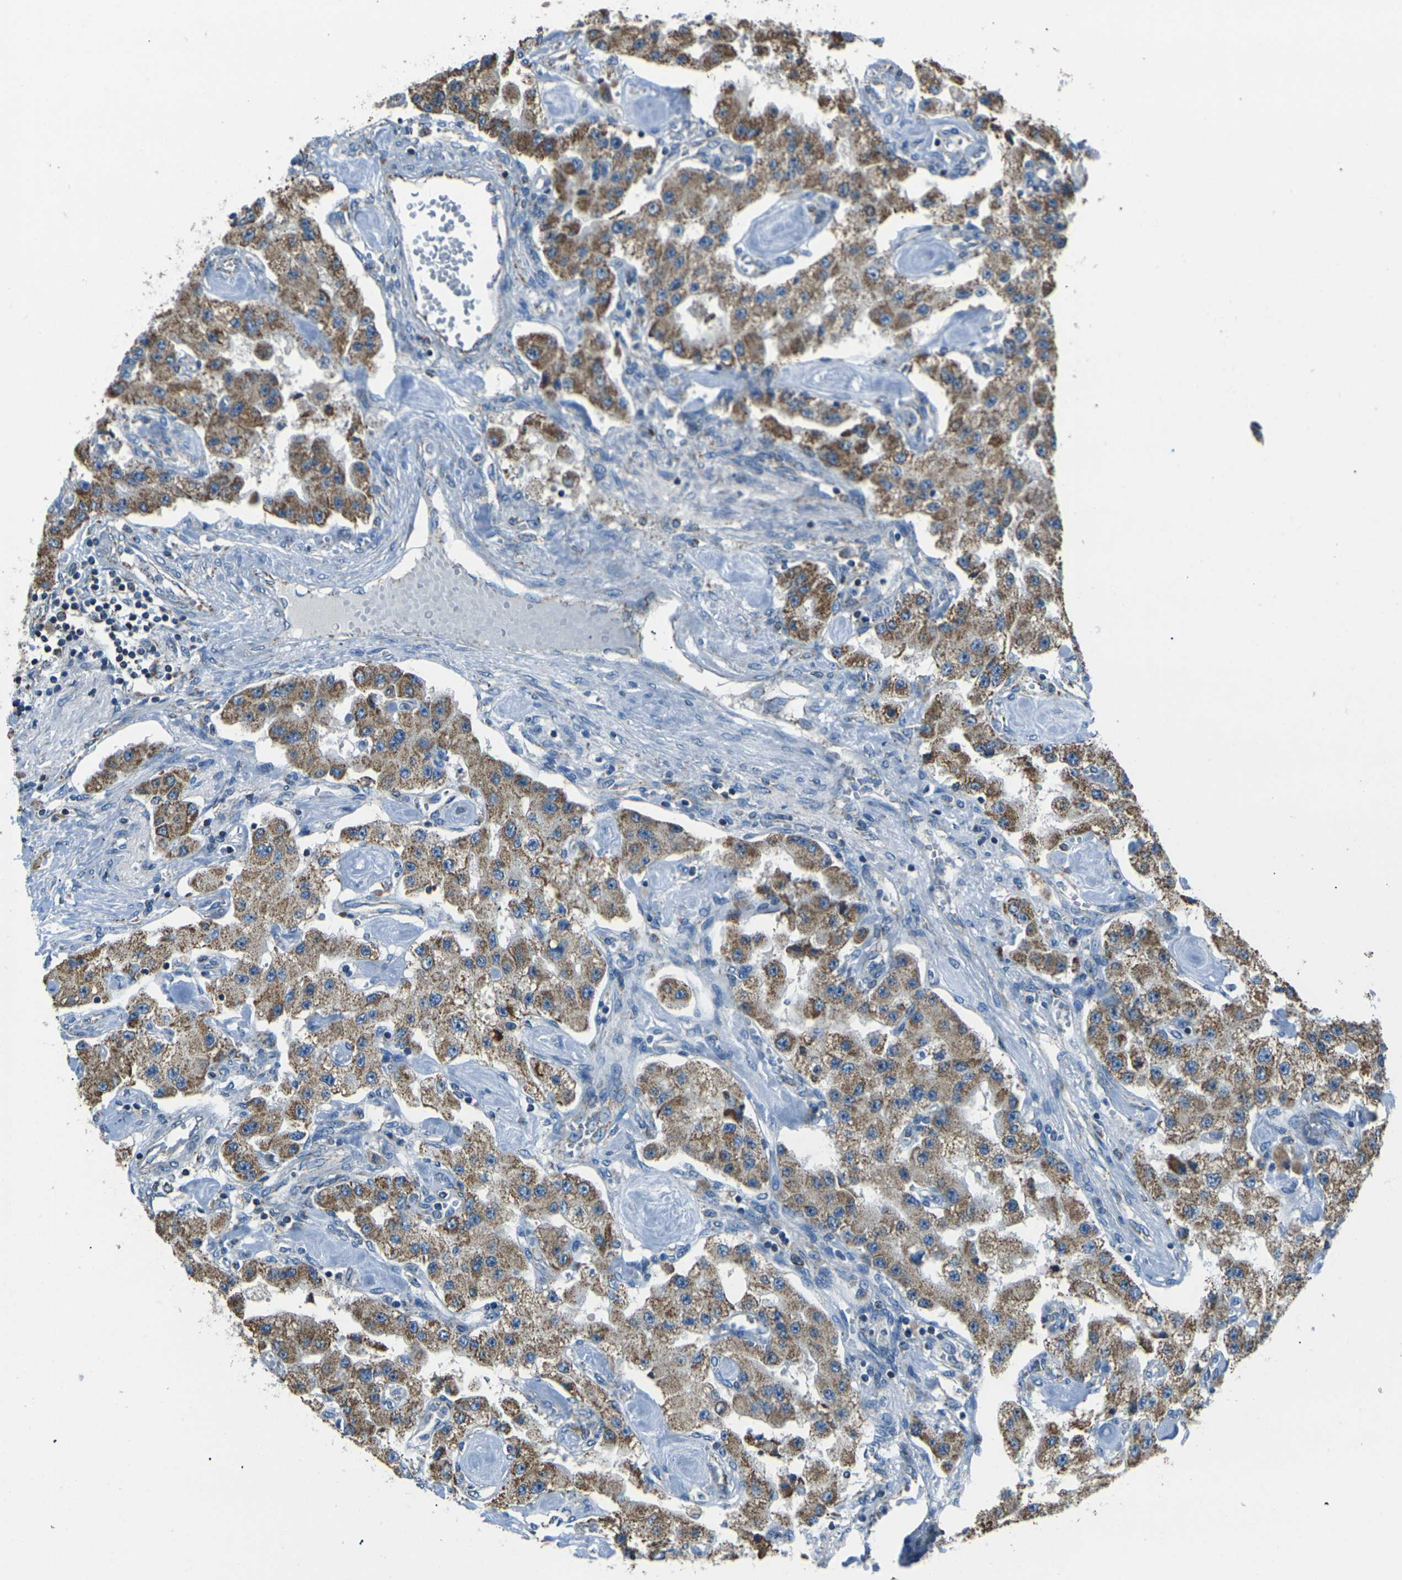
{"staining": {"intensity": "moderate", "quantity": ">75%", "location": "cytoplasmic/membranous"}, "tissue": "carcinoid", "cell_type": "Tumor cells", "image_type": "cancer", "snomed": [{"axis": "morphology", "description": "Carcinoid, malignant, NOS"}, {"axis": "topography", "description": "Pancreas"}], "caption": "Moderate cytoplasmic/membranous positivity is present in about >75% of tumor cells in carcinoid. (DAB = brown stain, brightfield microscopy at high magnification).", "gene": "IRF3", "patient": {"sex": "male", "age": 41}}